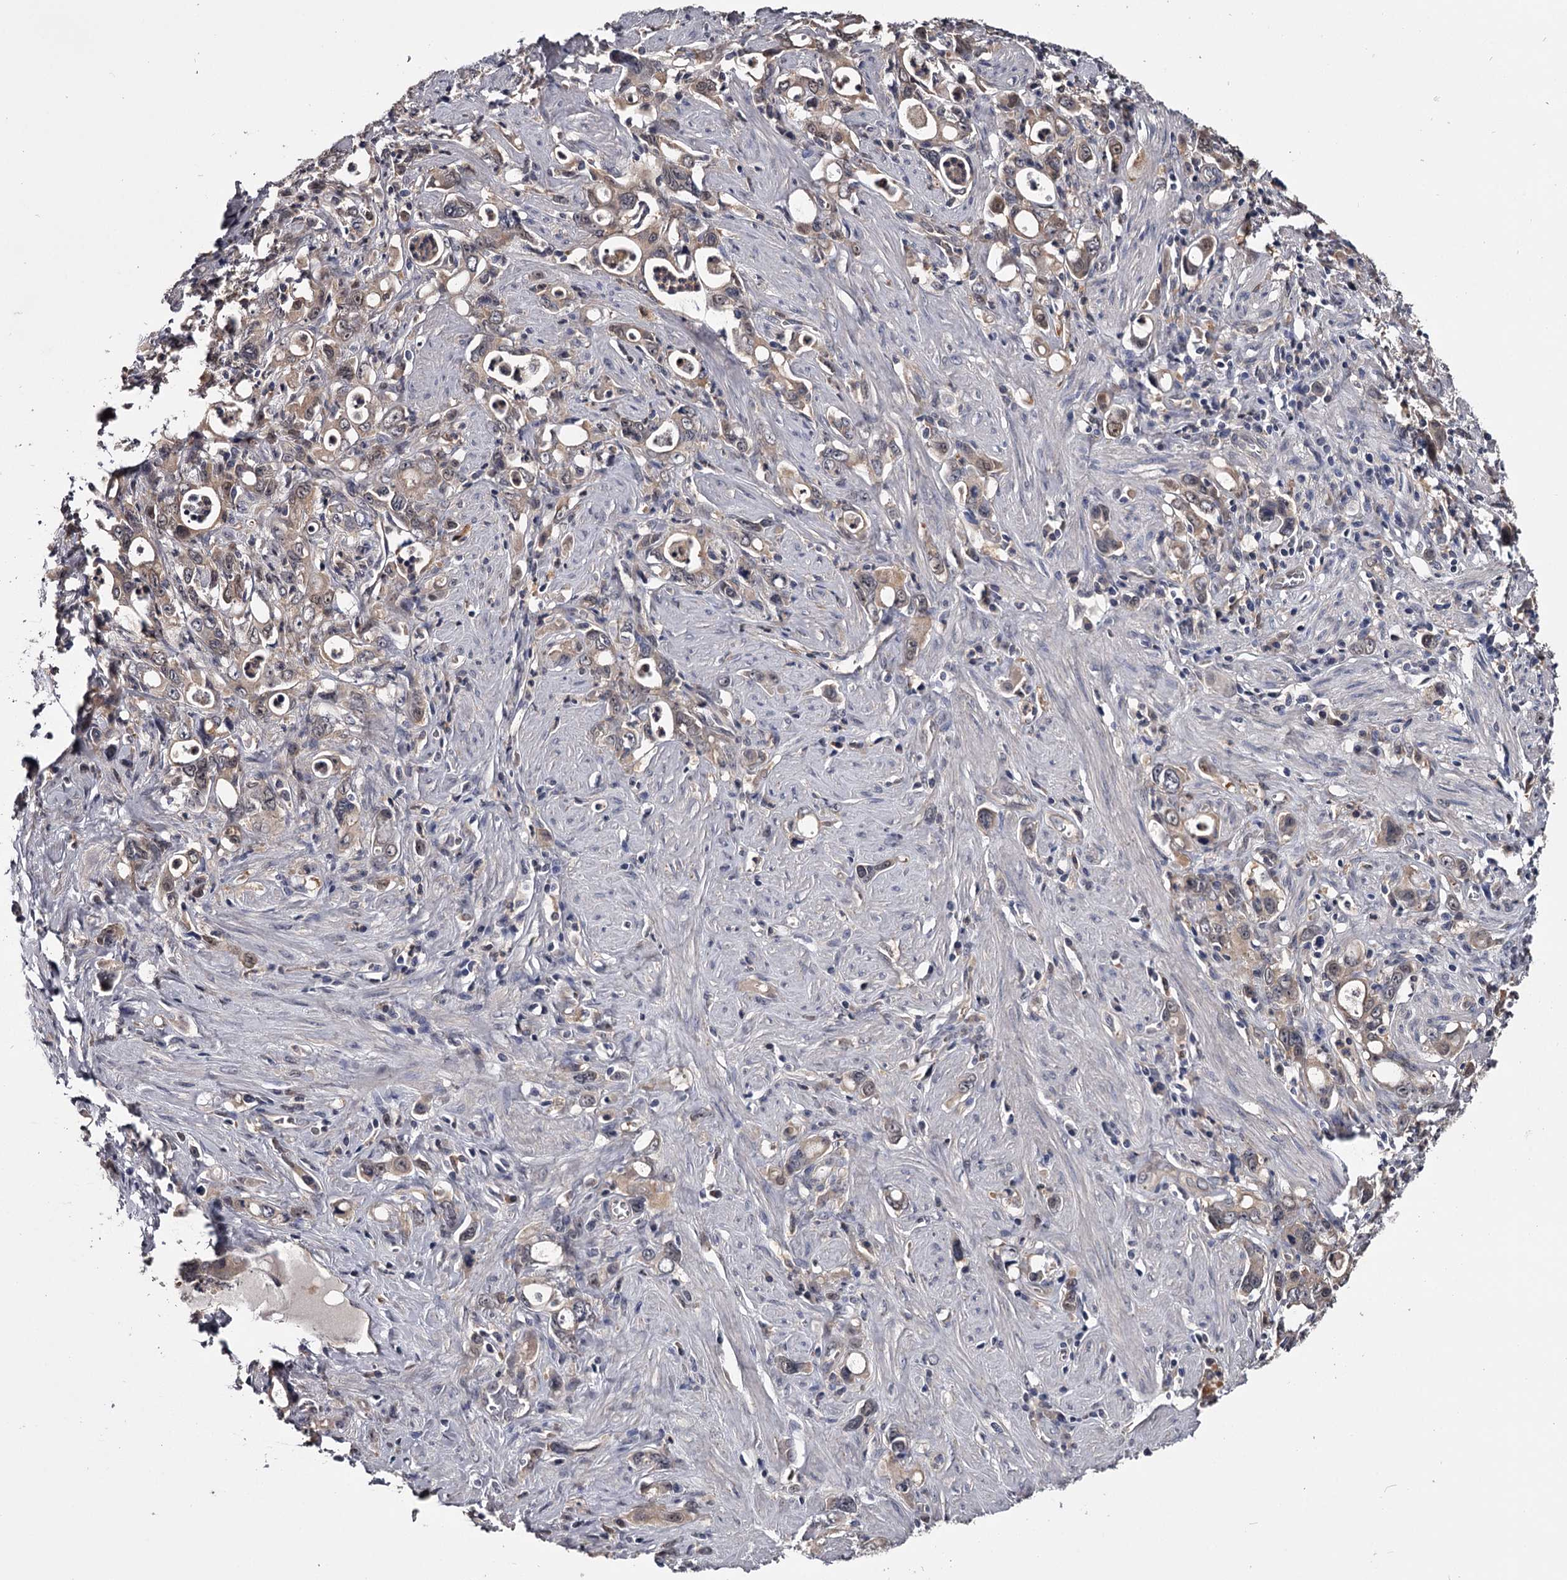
{"staining": {"intensity": "weak", "quantity": ">75%", "location": "cytoplasmic/membranous"}, "tissue": "stomach cancer", "cell_type": "Tumor cells", "image_type": "cancer", "snomed": [{"axis": "morphology", "description": "Adenocarcinoma, NOS"}, {"axis": "topography", "description": "Stomach, lower"}], "caption": "Immunohistochemistry of human adenocarcinoma (stomach) shows low levels of weak cytoplasmic/membranous staining in approximately >75% of tumor cells.", "gene": "GSTO1", "patient": {"sex": "female", "age": 43}}